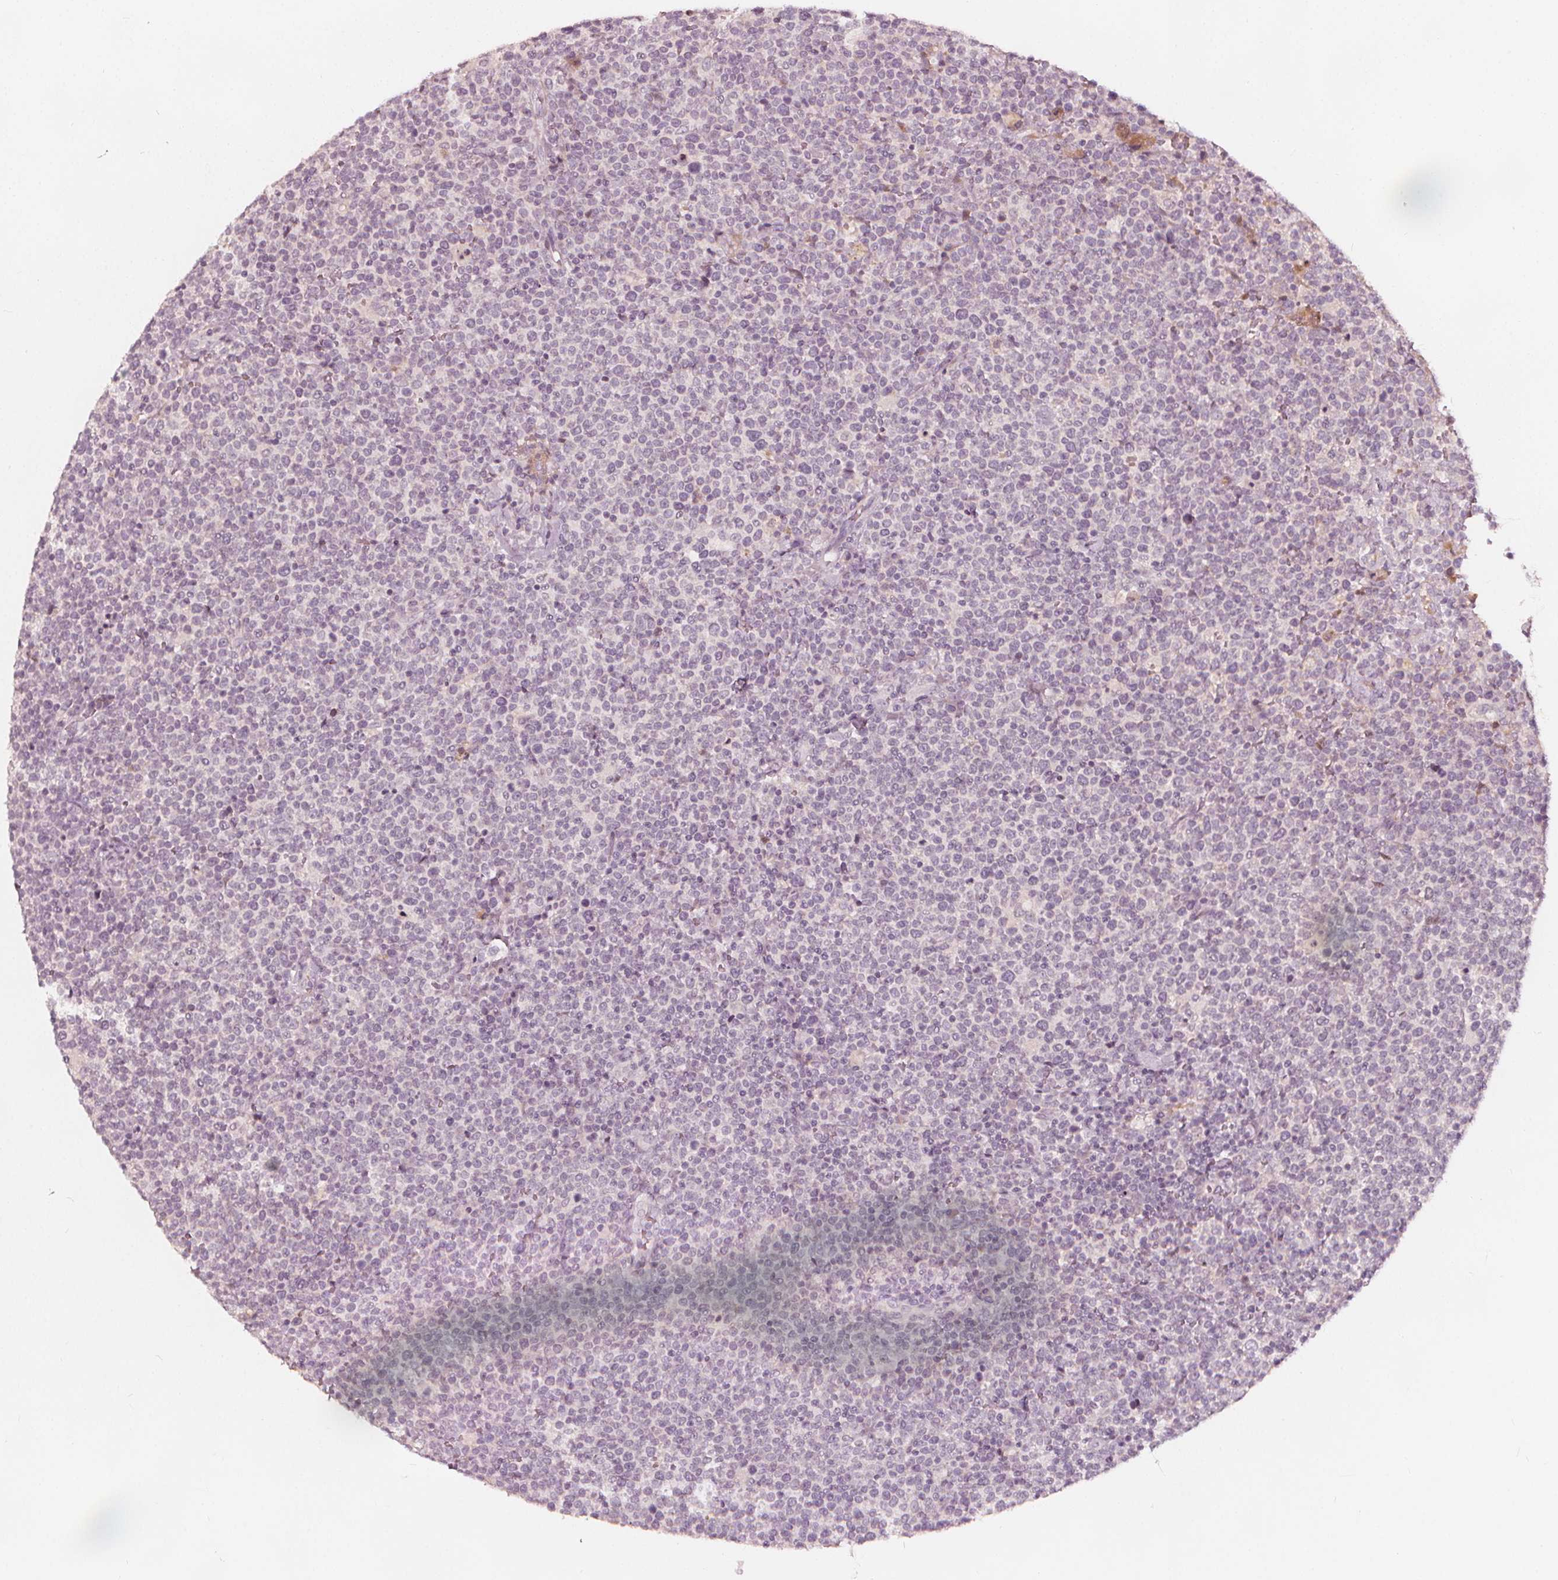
{"staining": {"intensity": "negative", "quantity": "none", "location": "none"}, "tissue": "lymphoma", "cell_type": "Tumor cells", "image_type": "cancer", "snomed": [{"axis": "morphology", "description": "Malignant lymphoma, non-Hodgkin's type, High grade"}, {"axis": "topography", "description": "Lymph node"}], "caption": "Lymphoma was stained to show a protein in brown. There is no significant staining in tumor cells.", "gene": "NPC1L1", "patient": {"sex": "male", "age": 61}}